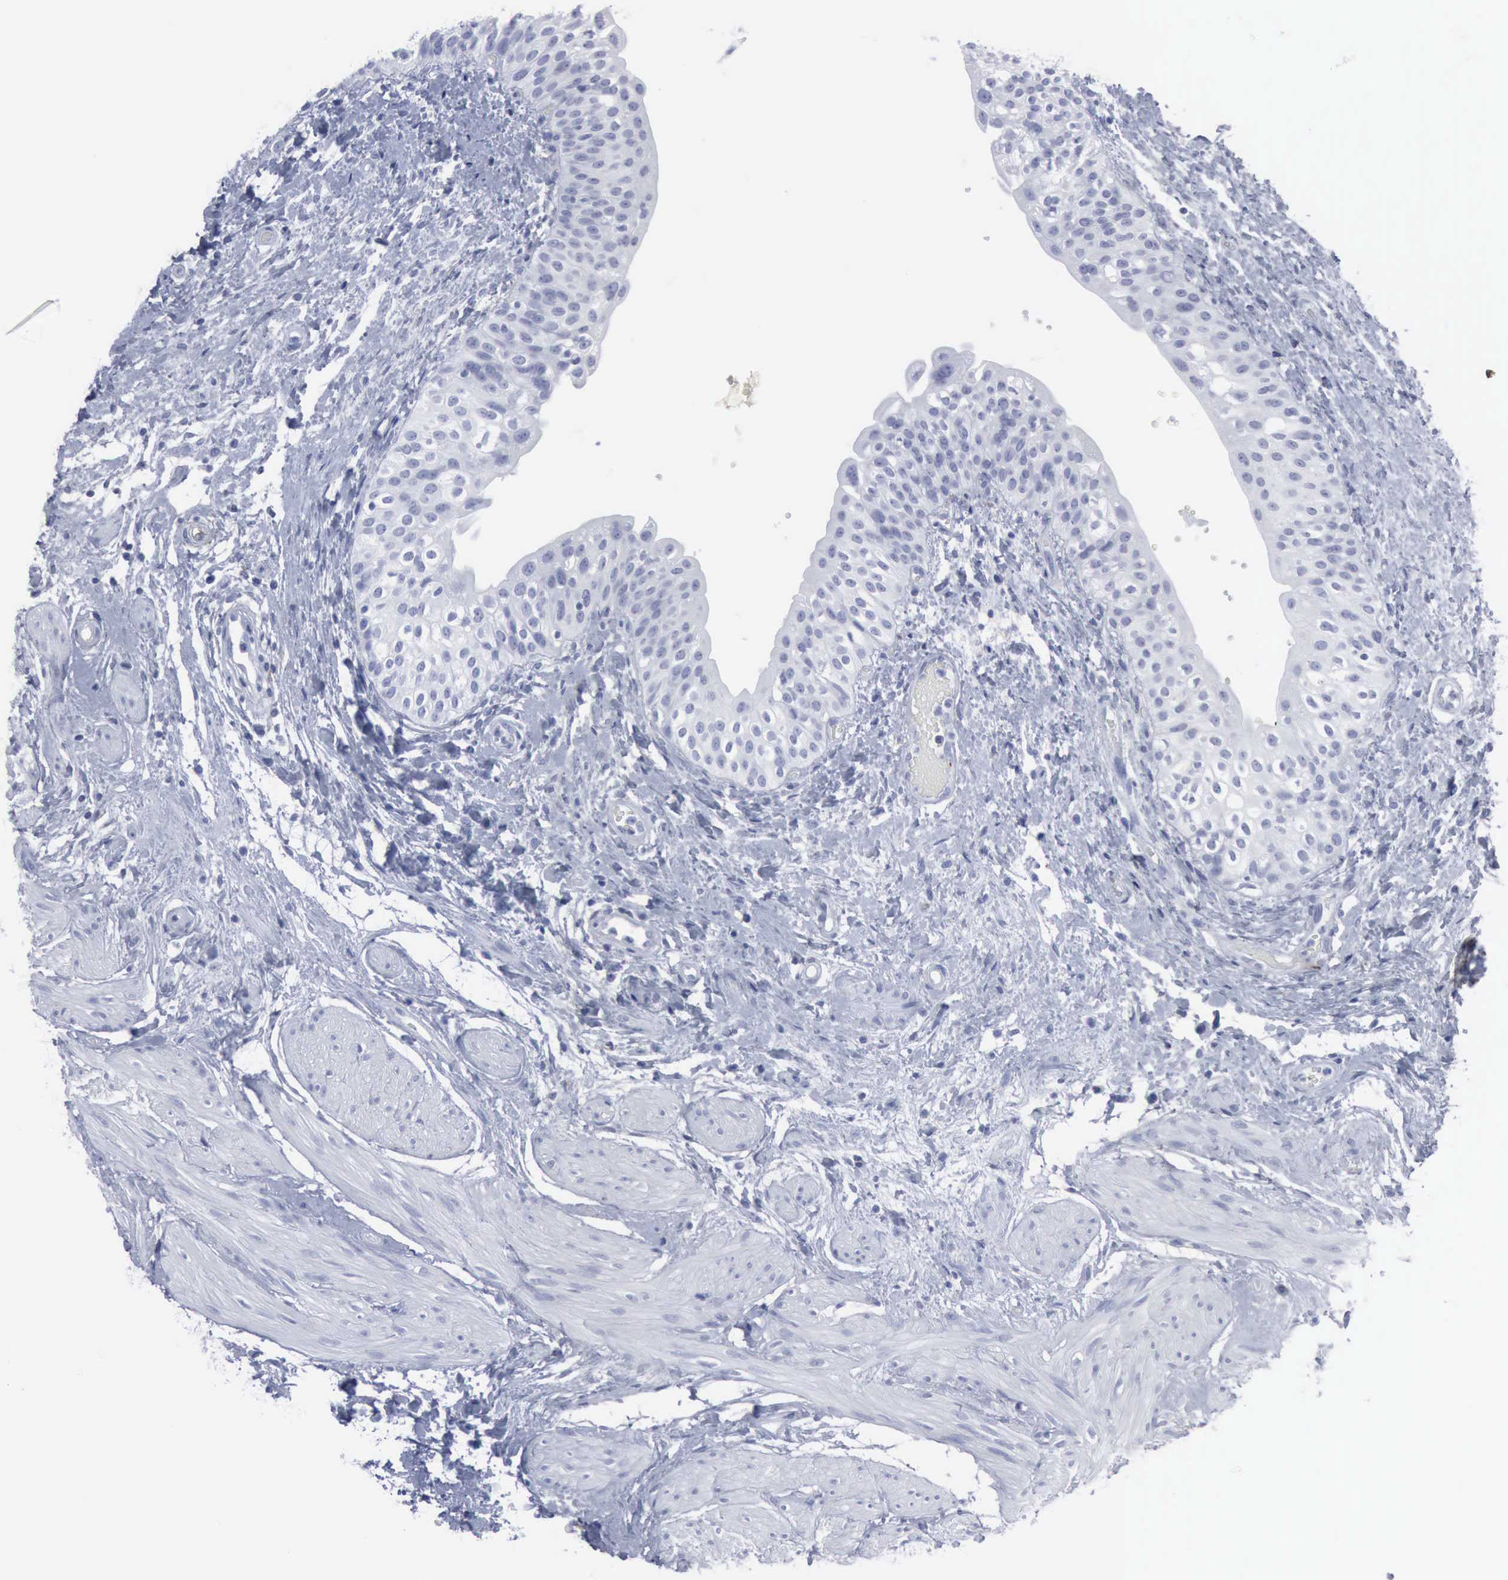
{"staining": {"intensity": "negative", "quantity": "none", "location": "none"}, "tissue": "urinary bladder", "cell_type": "Urothelial cells", "image_type": "normal", "snomed": [{"axis": "morphology", "description": "Normal tissue, NOS"}, {"axis": "topography", "description": "Urinary bladder"}], "caption": "Immunohistochemistry (IHC) of benign urinary bladder exhibits no staining in urothelial cells.", "gene": "VCAM1", "patient": {"sex": "female", "age": 55}}